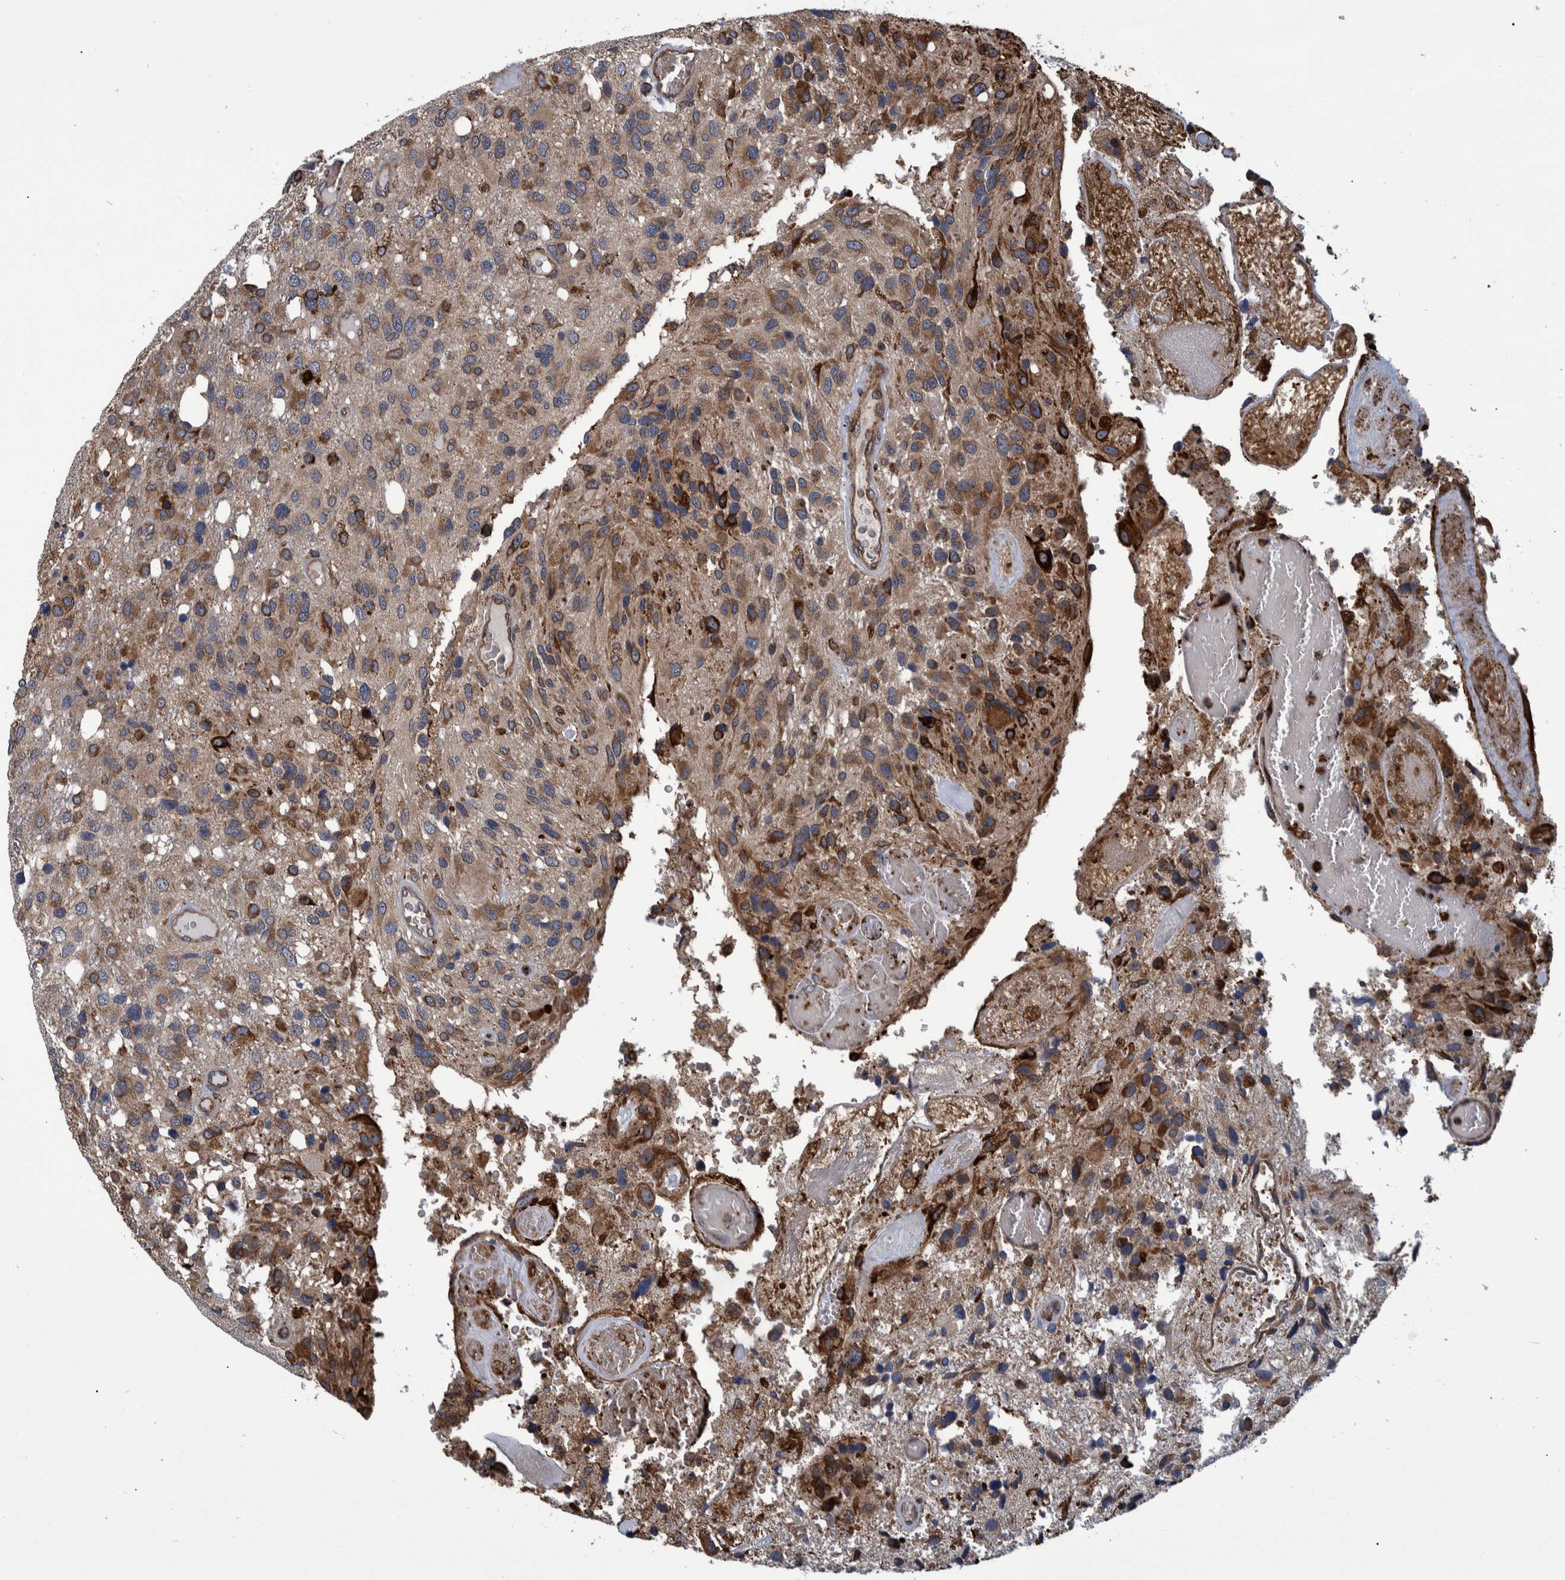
{"staining": {"intensity": "moderate", "quantity": "25%-75%", "location": "cytoplasmic/membranous"}, "tissue": "glioma", "cell_type": "Tumor cells", "image_type": "cancer", "snomed": [{"axis": "morphology", "description": "Glioma, malignant, High grade"}, {"axis": "topography", "description": "Brain"}], "caption": "Protein staining of high-grade glioma (malignant) tissue reveals moderate cytoplasmic/membranous expression in about 25%-75% of tumor cells. Immunohistochemistry (ihc) stains the protein in brown and the nuclei are stained blue.", "gene": "SPAG5", "patient": {"sex": "female", "age": 58}}